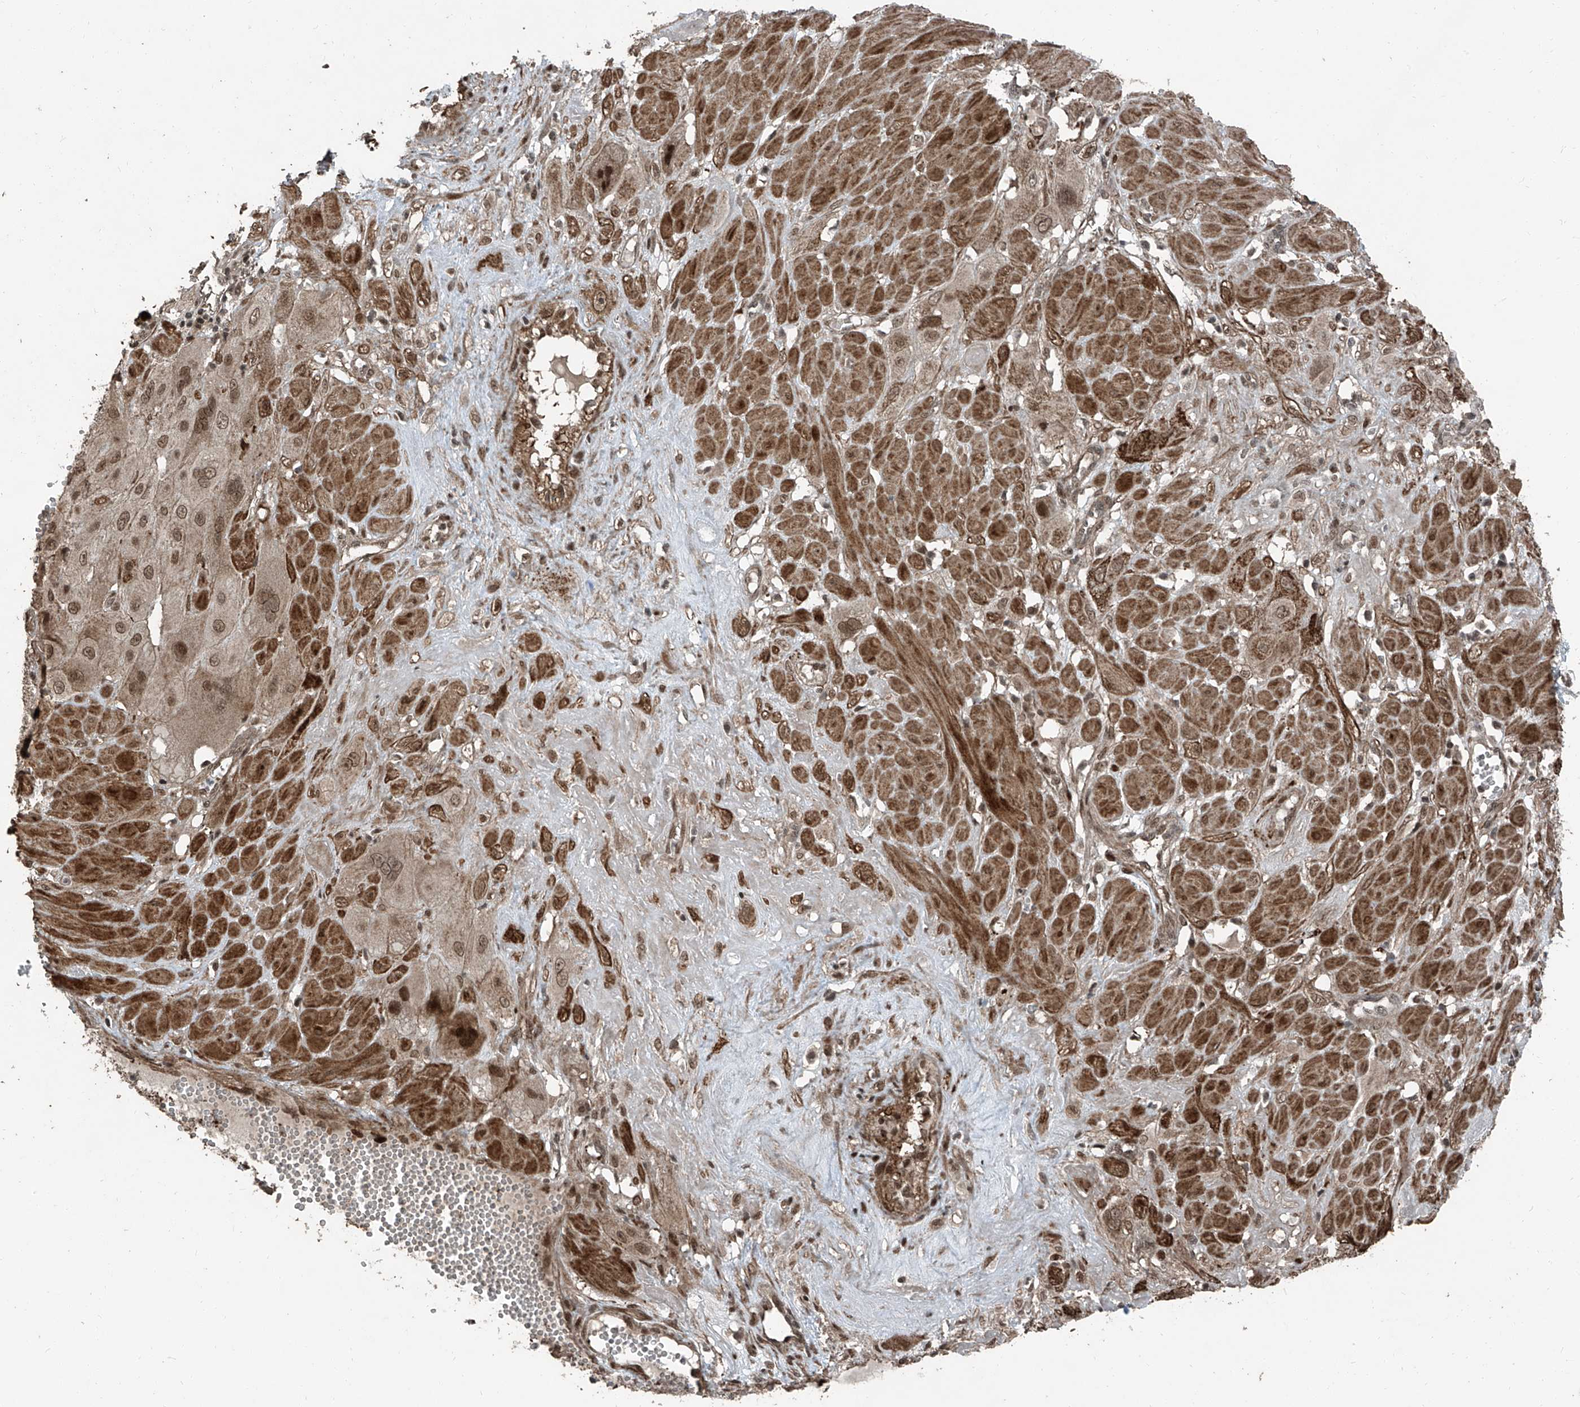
{"staining": {"intensity": "moderate", "quantity": ">75%", "location": "cytoplasmic/membranous,nuclear"}, "tissue": "cervical cancer", "cell_type": "Tumor cells", "image_type": "cancer", "snomed": [{"axis": "morphology", "description": "Squamous cell carcinoma, NOS"}, {"axis": "topography", "description": "Cervix"}], "caption": "IHC micrograph of squamous cell carcinoma (cervical) stained for a protein (brown), which reveals medium levels of moderate cytoplasmic/membranous and nuclear positivity in approximately >75% of tumor cells.", "gene": "ZNF570", "patient": {"sex": "female", "age": 34}}